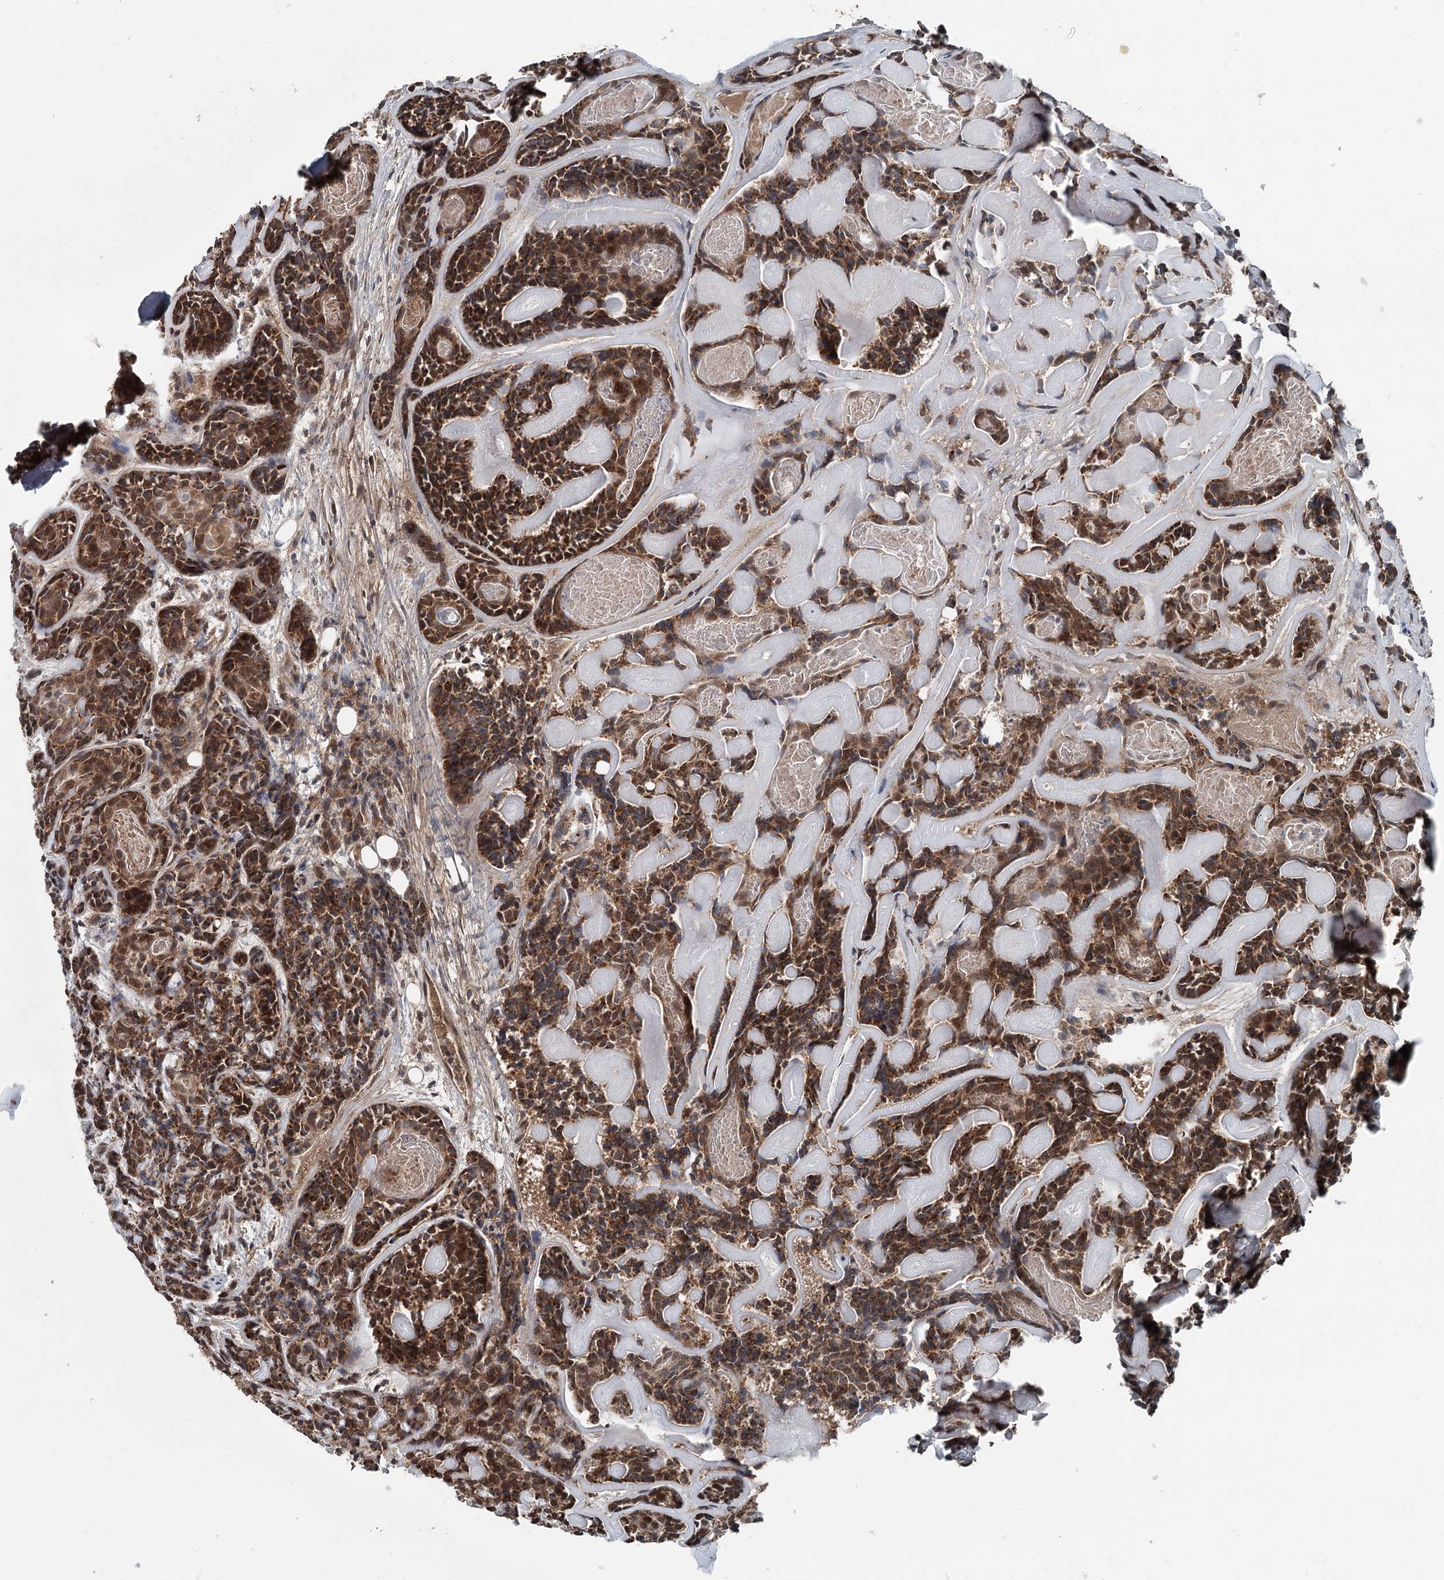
{"staining": {"intensity": "moderate", "quantity": ">75%", "location": "cytoplasmic/membranous"}, "tissue": "head and neck cancer", "cell_type": "Tumor cells", "image_type": "cancer", "snomed": [{"axis": "morphology", "description": "Adenocarcinoma, NOS"}, {"axis": "topography", "description": "Salivary gland"}, {"axis": "topography", "description": "Head-Neck"}], "caption": "A photomicrograph of adenocarcinoma (head and neck) stained for a protein demonstrates moderate cytoplasmic/membranous brown staining in tumor cells. (Stains: DAB in brown, nuclei in blue, Microscopy: brightfield microscopy at high magnification).", "gene": "WAPL", "patient": {"sex": "female", "age": 63}}